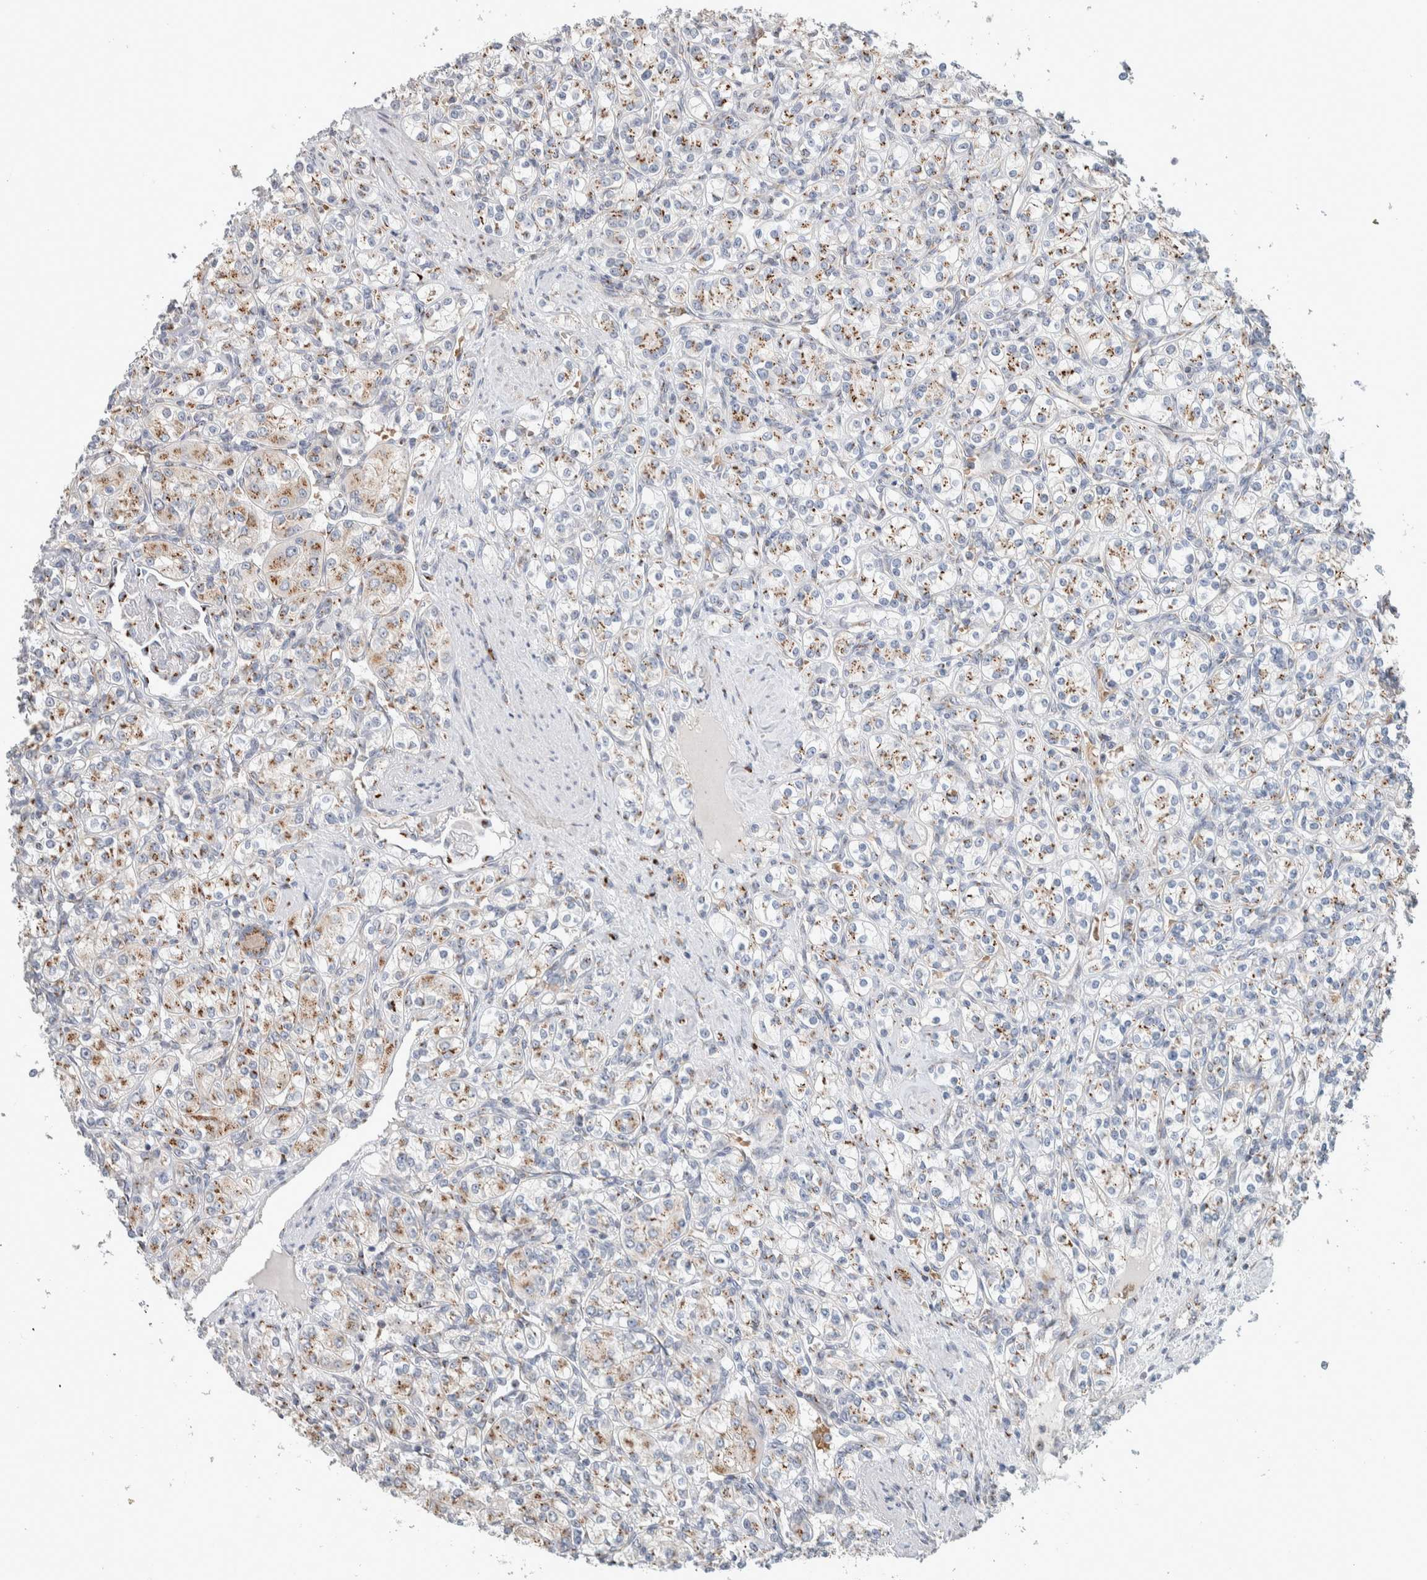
{"staining": {"intensity": "moderate", "quantity": ">75%", "location": "cytoplasmic/membranous"}, "tissue": "renal cancer", "cell_type": "Tumor cells", "image_type": "cancer", "snomed": [{"axis": "morphology", "description": "Adenocarcinoma, NOS"}, {"axis": "topography", "description": "Kidney"}], "caption": "Immunohistochemical staining of human adenocarcinoma (renal) reveals moderate cytoplasmic/membranous protein positivity in about >75% of tumor cells. Using DAB (3,3'-diaminobenzidine) (brown) and hematoxylin (blue) stains, captured at high magnification using brightfield microscopy.", "gene": "SLC38A10", "patient": {"sex": "male", "age": 77}}